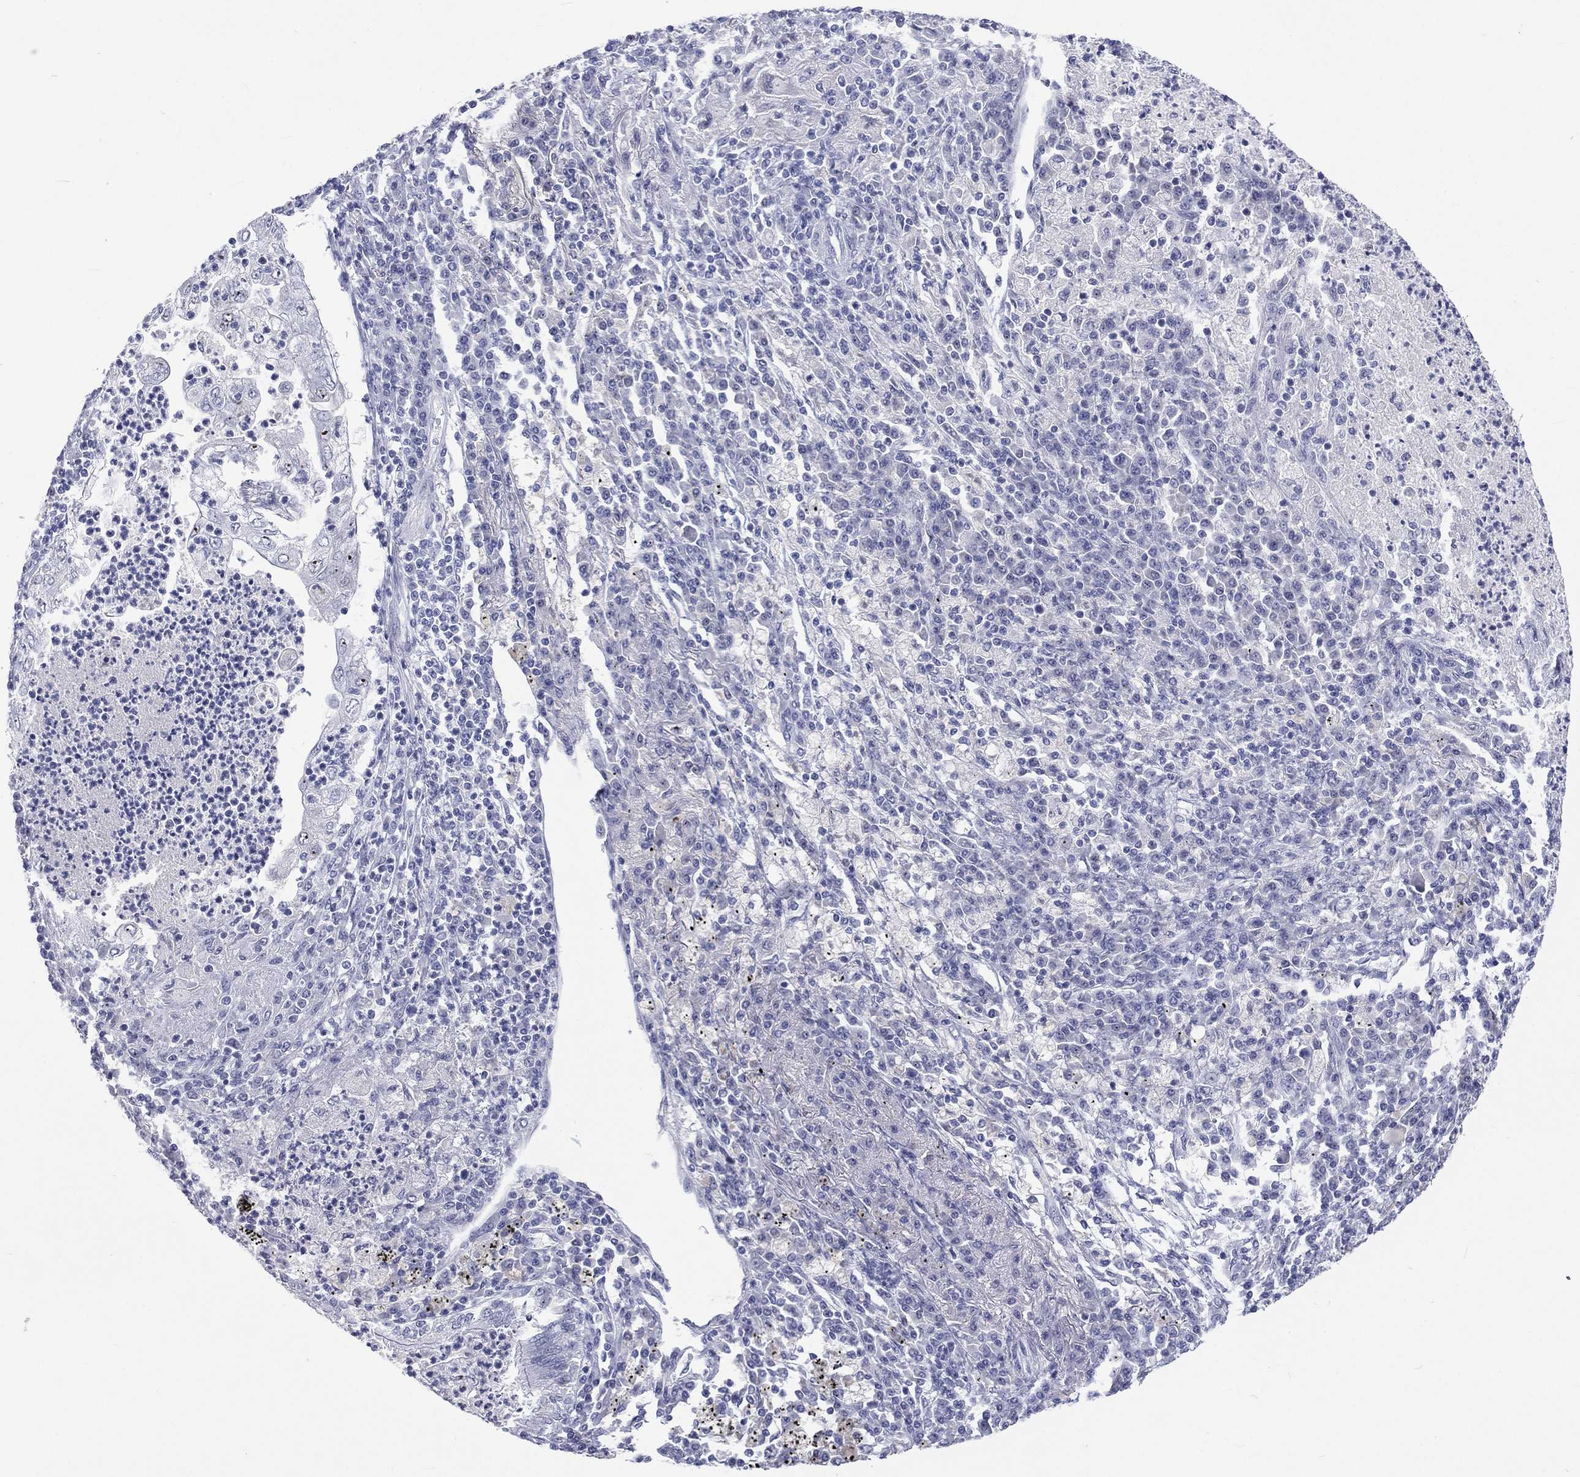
{"staining": {"intensity": "negative", "quantity": "none", "location": "none"}, "tissue": "lung cancer", "cell_type": "Tumor cells", "image_type": "cancer", "snomed": [{"axis": "morphology", "description": "Adenocarcinoma, NOS"}, {"axis": "topography", "description": "Lung"}], "caption": "This is an IHC image of lung cancer. There is no staining in tumor cells.", "gene": "SSX1", "patient": {"sex": "female", "age": 73}}